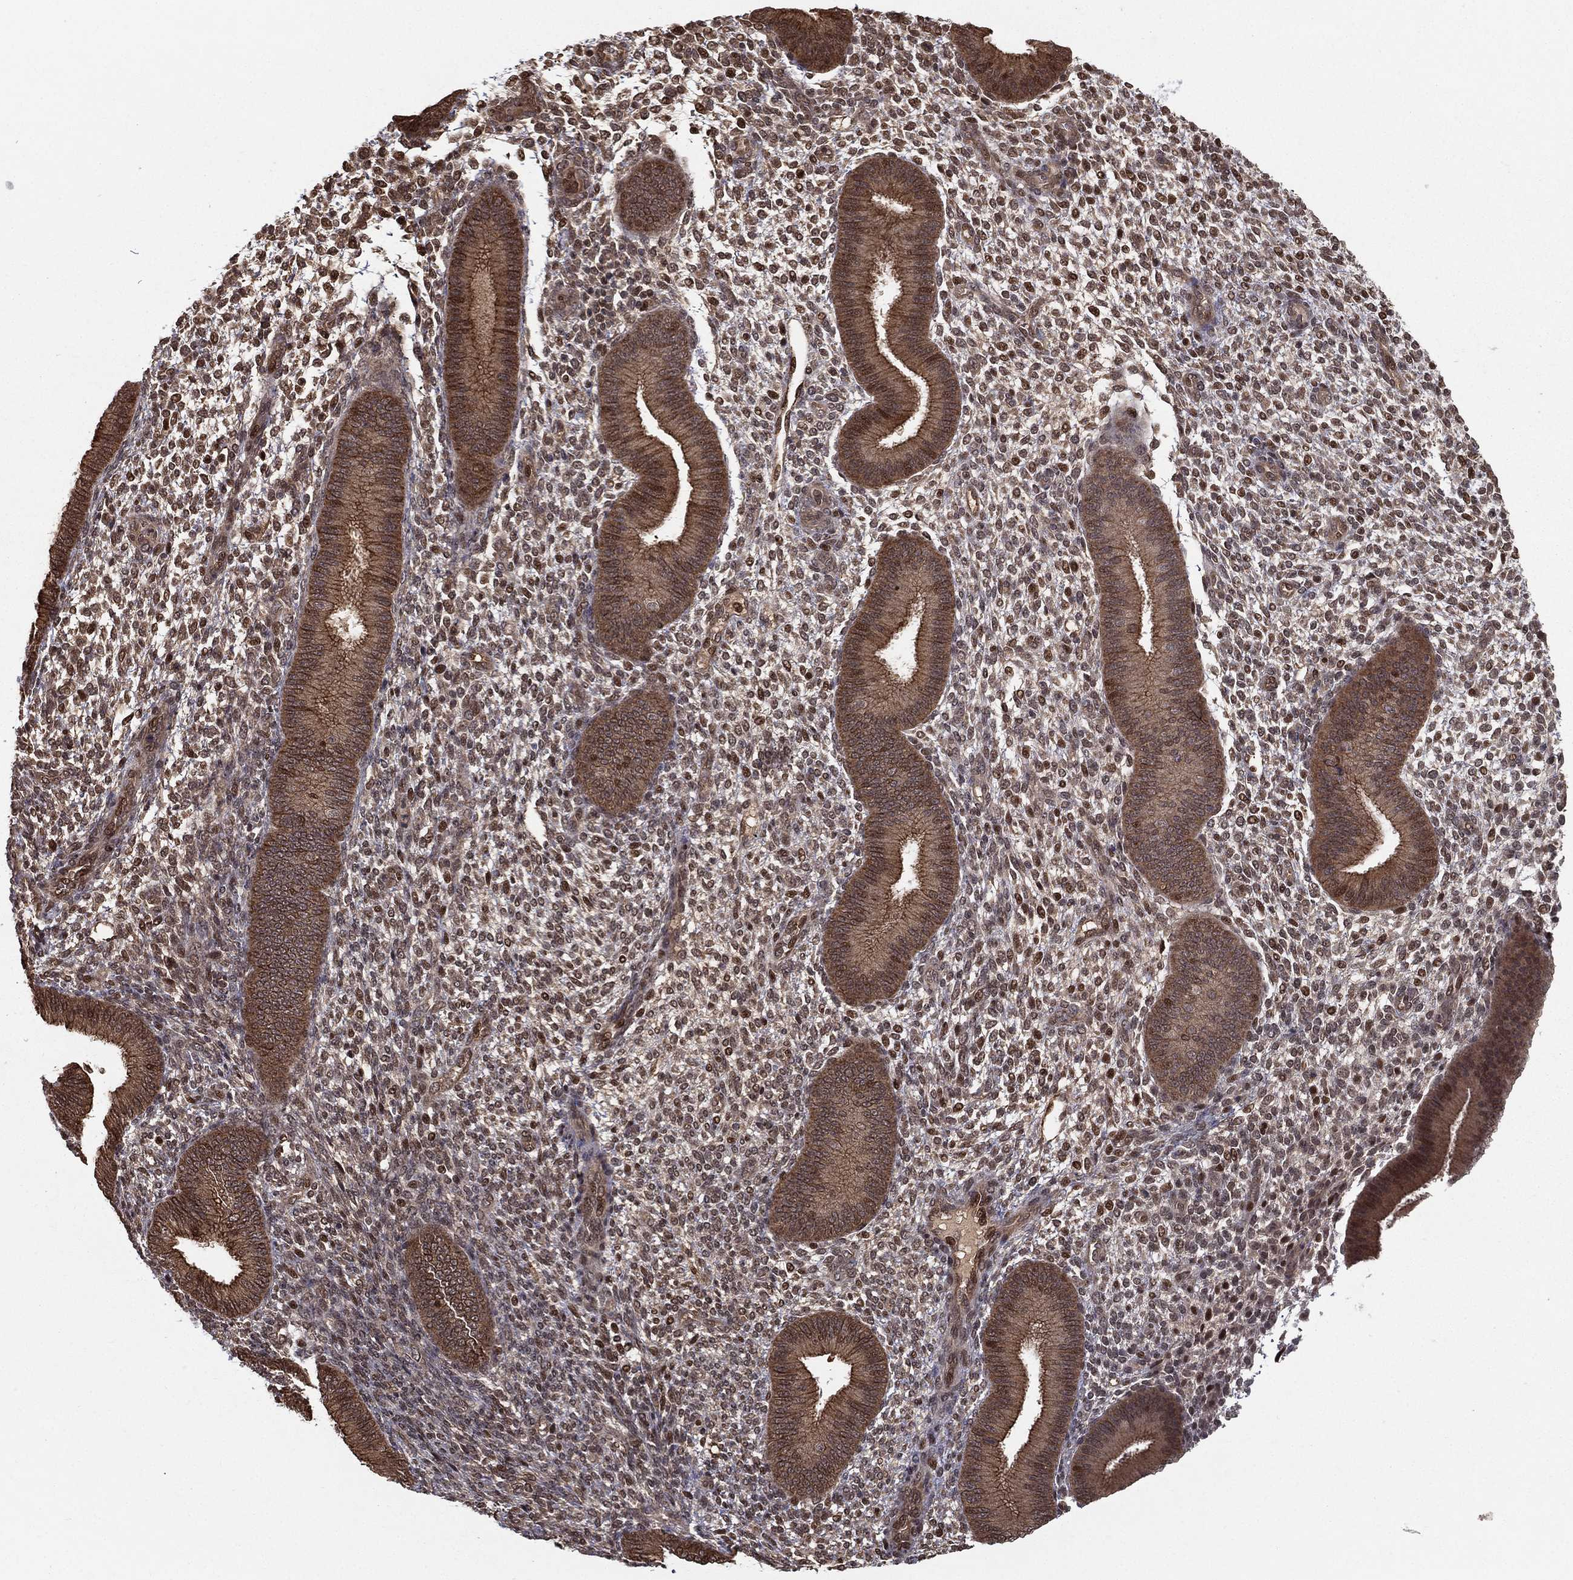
{"staining": {"intensity": "moderate", "quantity": "25%-75%", "location": "nuclear"}, "tissue": "endometrium", "cell_type": "Cells in endometrial stroma", "image_type": "normal", "snomed": [{"axis": "morphology", "description": "Normal tissue, NOS"}, {"axis": "topography", "description": "Endometrium"}], "caption": "Protein expression analysis of unremarkable human endometrium reveals moderate nuclear expression in approximately 25%-75% of cells in endometrial stroma. Immunohistochemistry (ihc) stains the protein of interest in brown and the nuclei are stained blue.", "gene": "SLC6A6", "patient": {"sex": "female", "age": 39}}